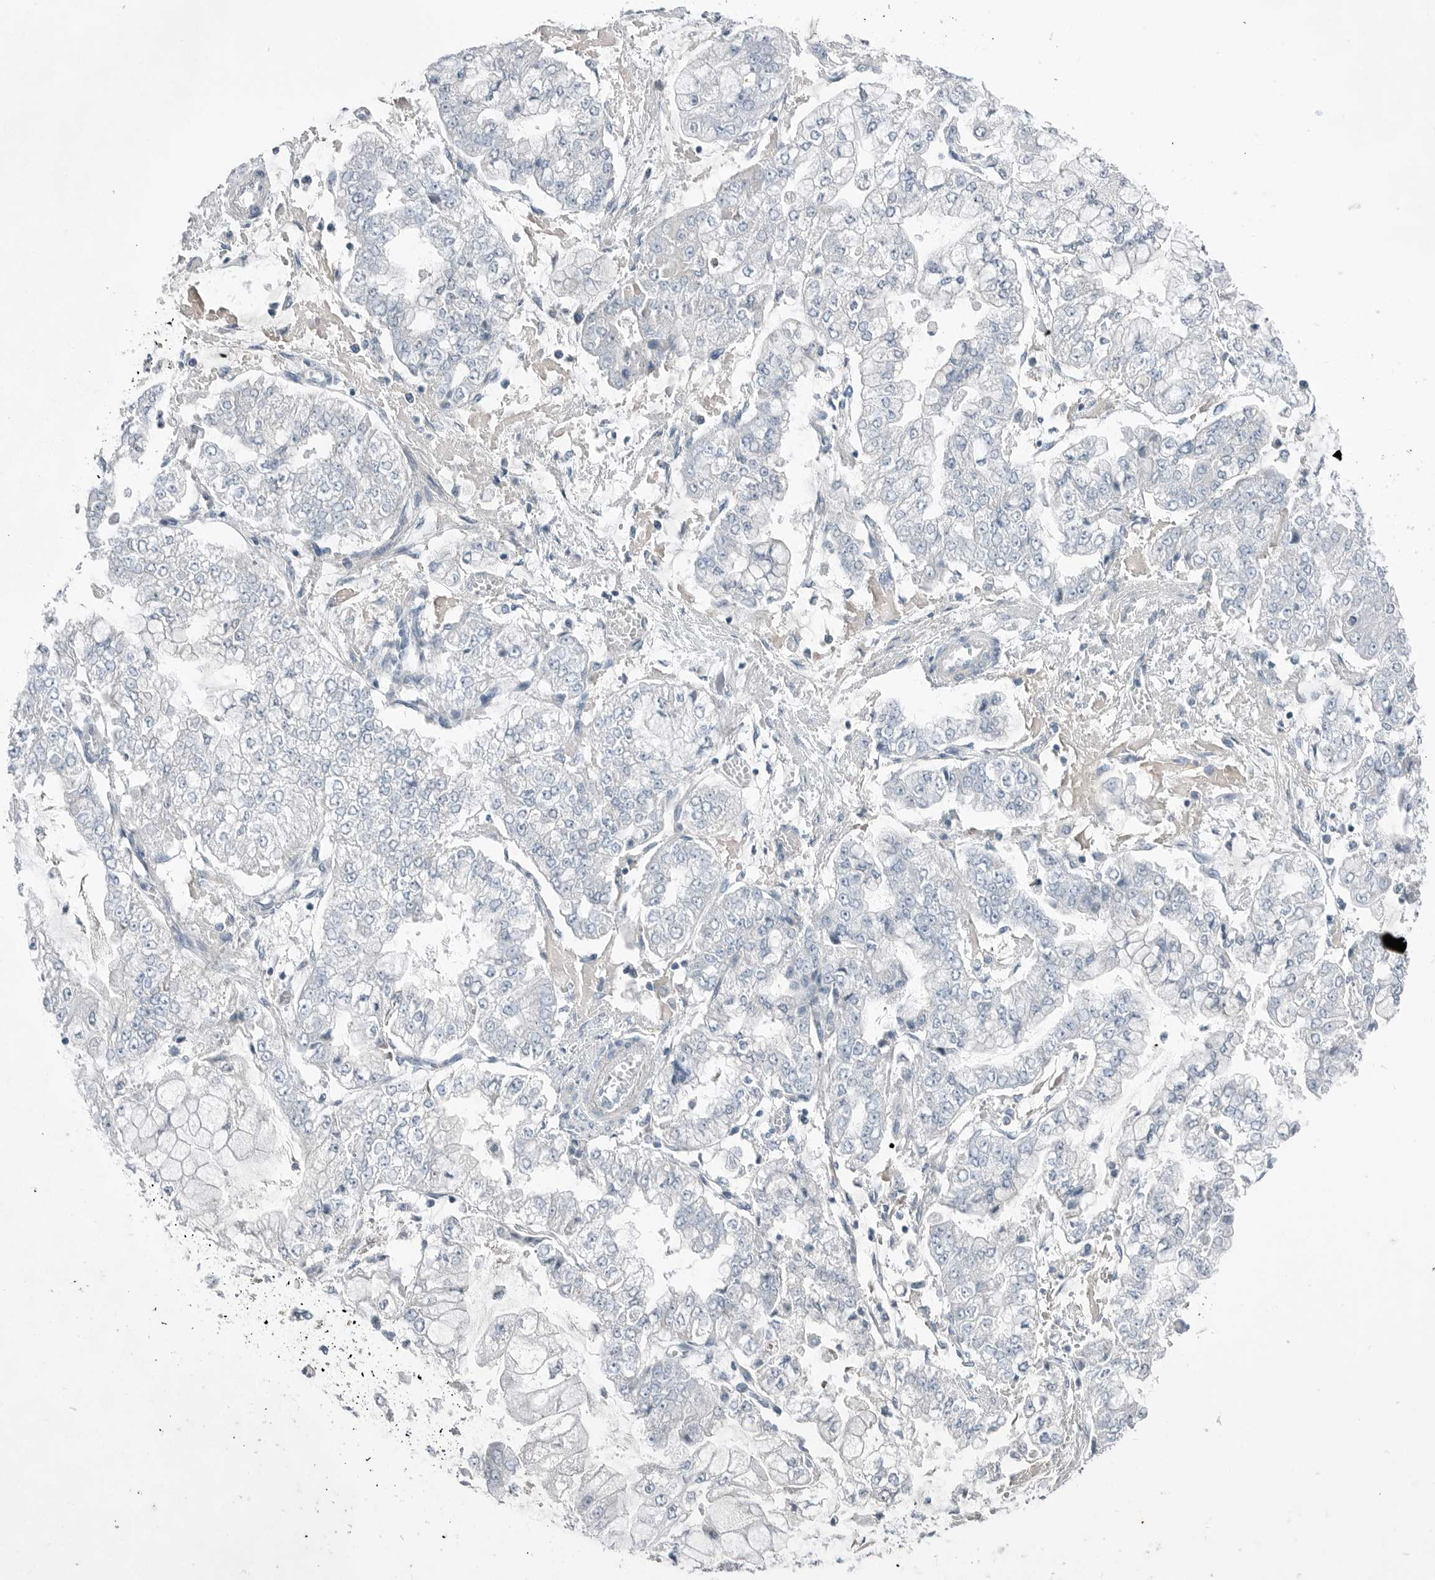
{"staining": {"intensity": "negative", "quantity": "none", "location": "none"}, "tissue": "stomach cancer", "cell_type": "Tumor cells", "image_type": "cancer", "snomed": [{"axis": "morphology", "description": "Adenocarcinoma, NOS"}, {"axis": "topography", "description": "Stomach"}], "caption": "DAB immunohistochemical staining of adenocarcinoma (stomach) demonstrates no significant expression in tumor cells.", "gene": "SERPINB7", "patient": {"sex": "male", "age": 76}}